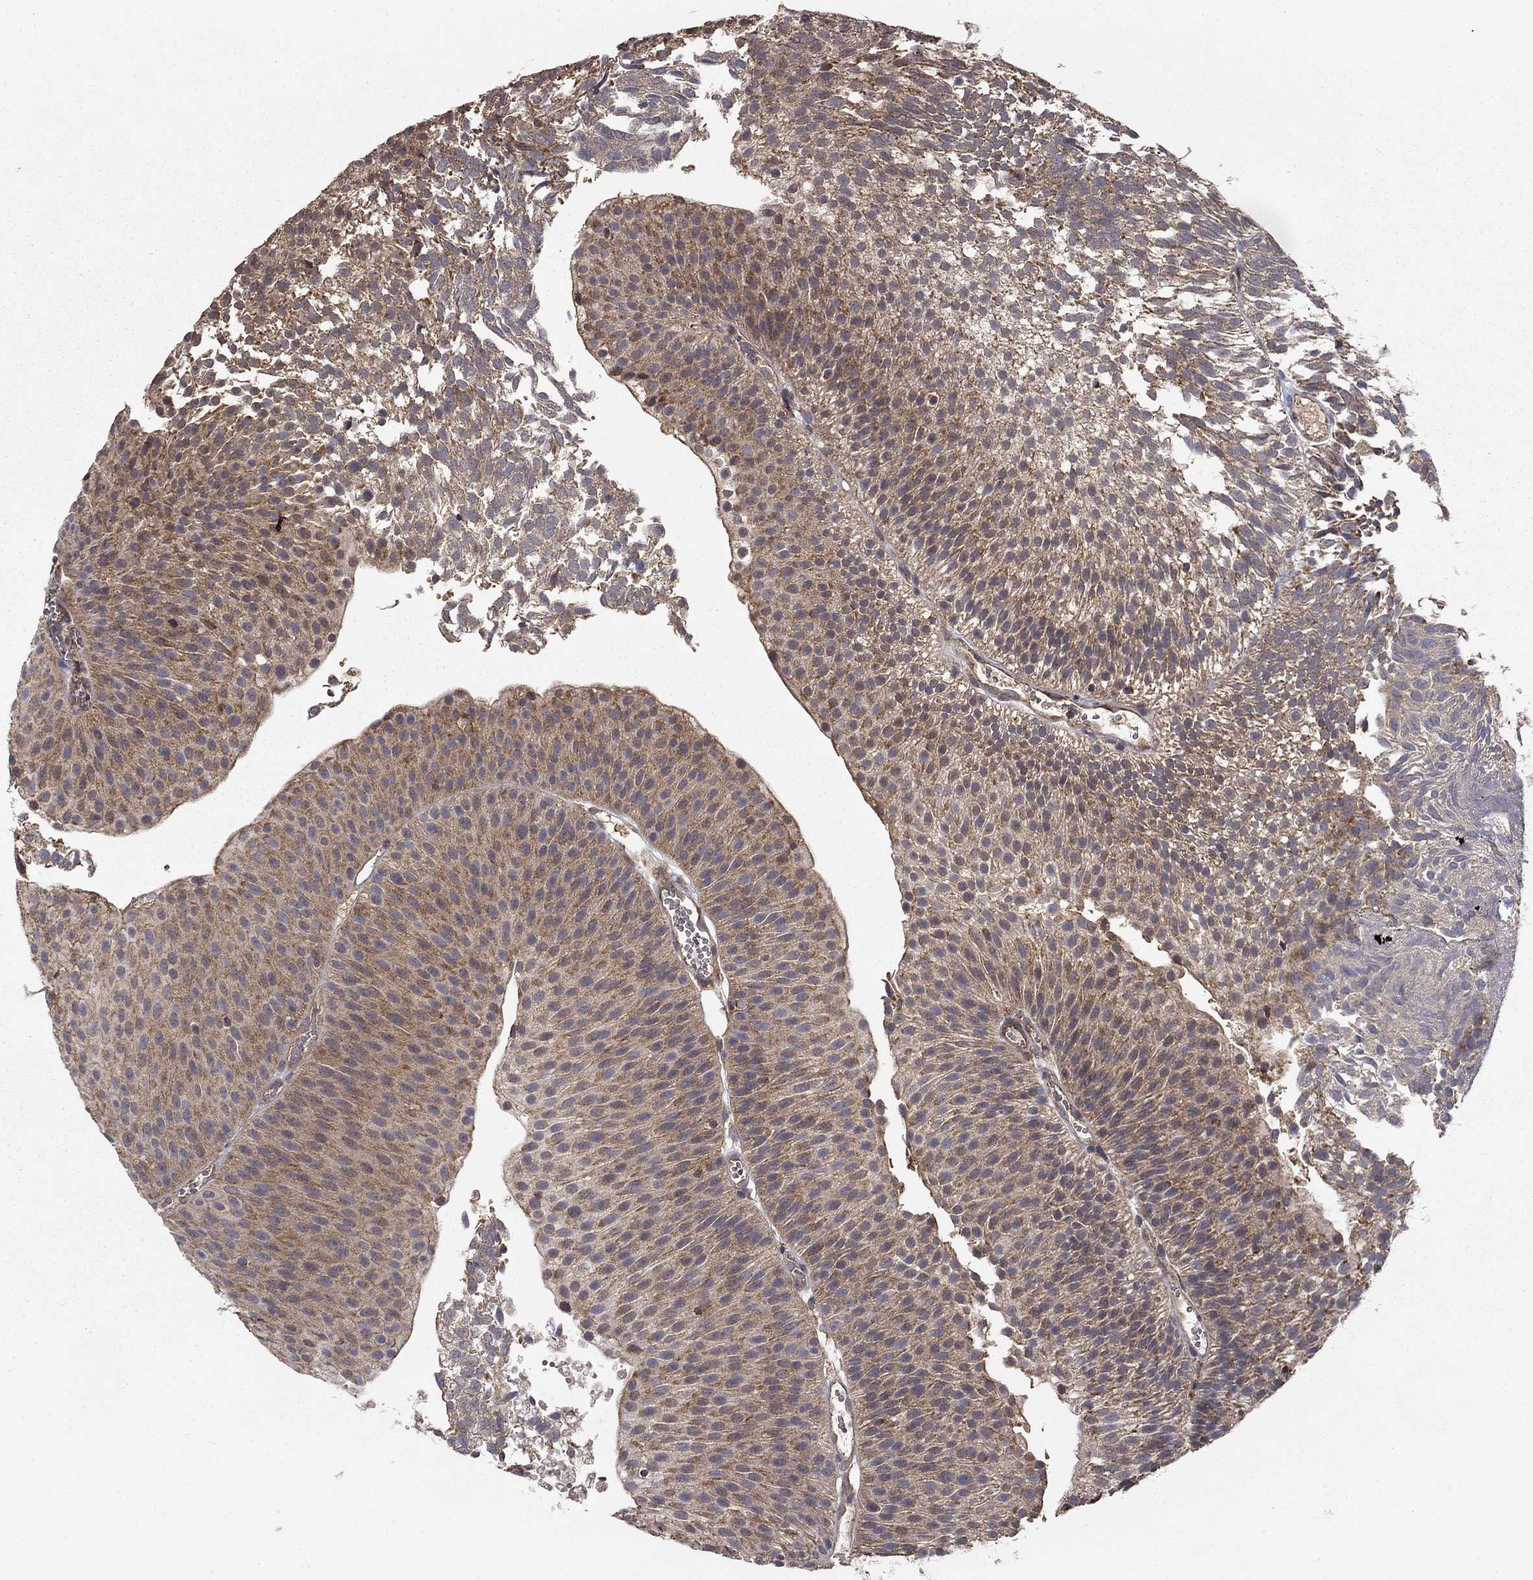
{"staining": {"intensity": "moderate", "quantity": "25%-75%", "location": "cytoplasmic/membranous"}, "tissue": "urothelial cancer", "cell_type": "Tumor cells", "image_type": "cancer", "snomed": [{"axis": "morphology", "description": "Urothelial carcinoma, Low grade"}, {"axis": "topography", "description": "Urinary bladder"}], "caption": "Human low-grade urothelial carcinoma stained with a protein marker demonstrates moderate staining in tumor cells.", "gene": "SLC2A13", "patient": {"sex": "male", "age": 65}}